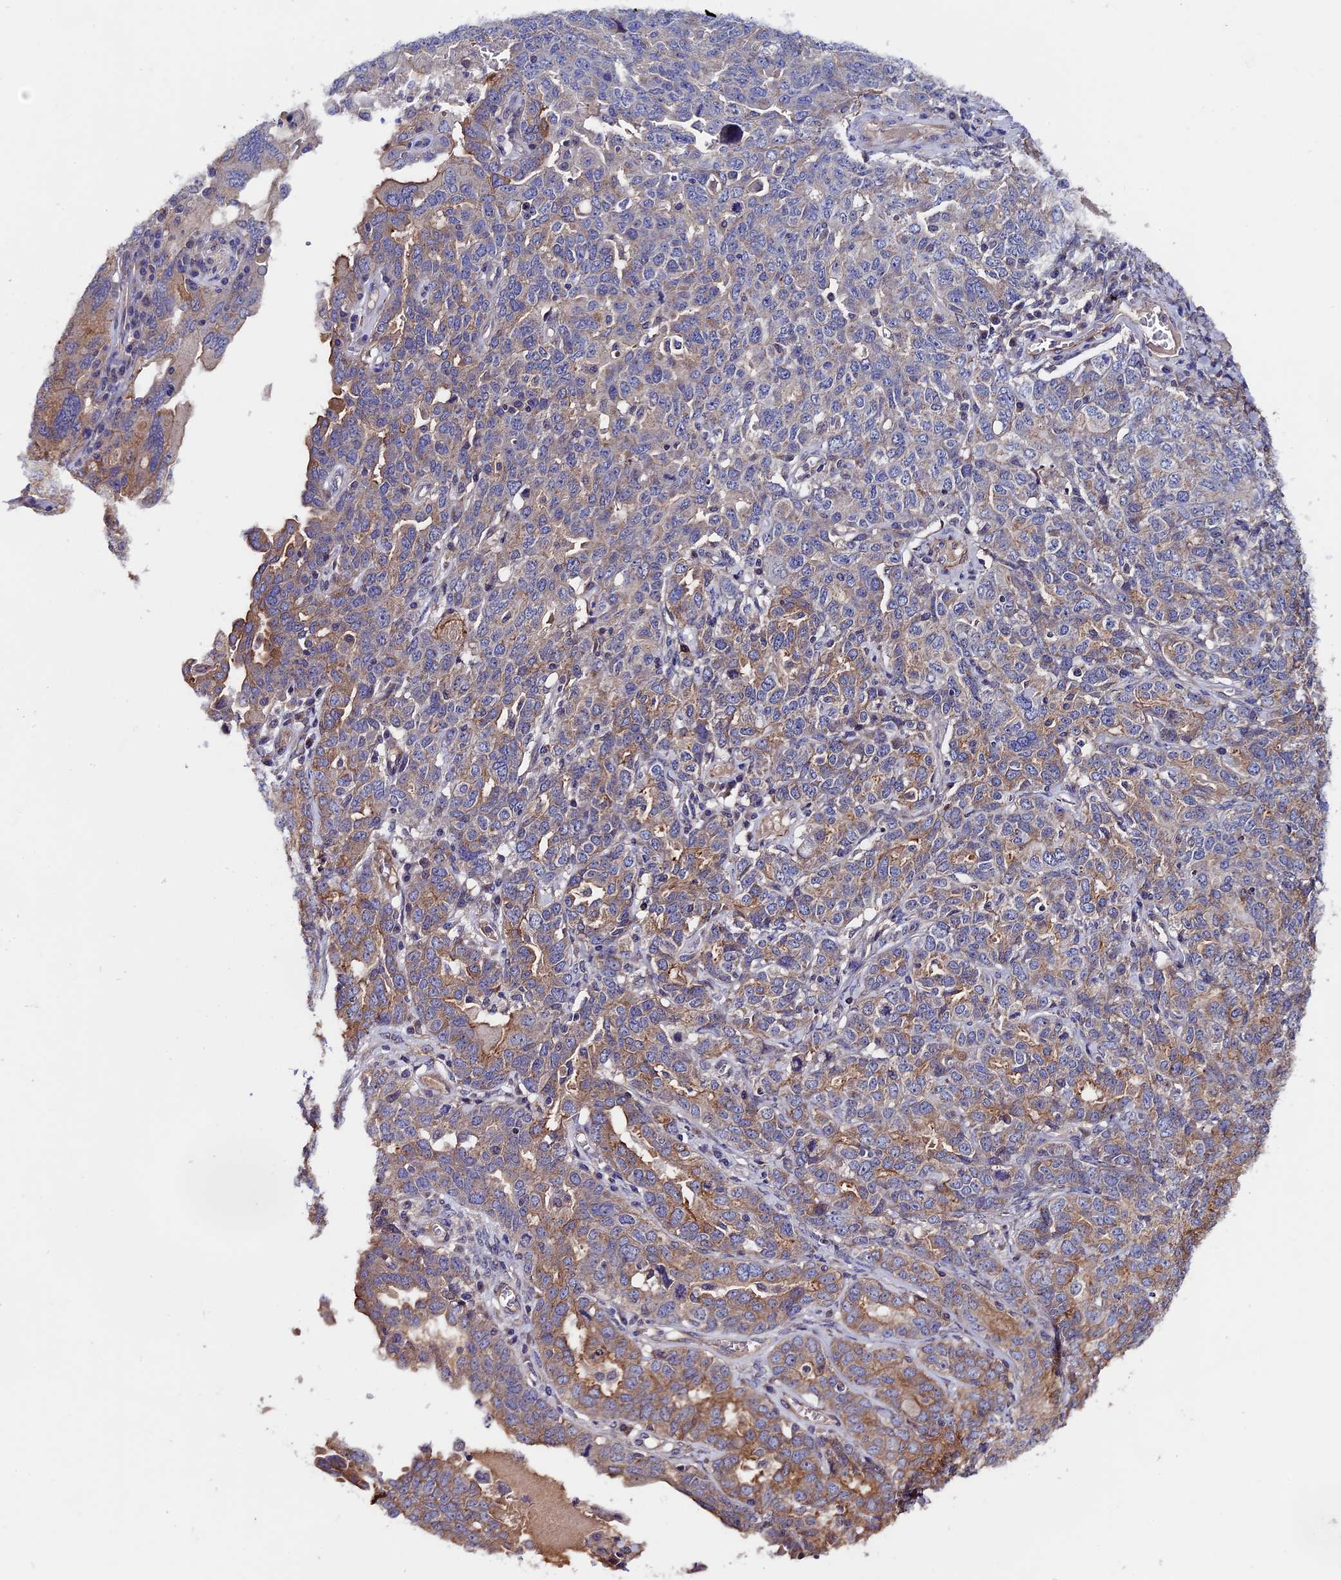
{"staining": {"intensity": "moderate", "quantity": "<25%", "location": "cytoplasmic/membranous"}, "tissue": "ovarian cancer", "cell_type": "Tumor cells", "image_type": "cancer", "snomed": [{"axis": "morphology", "description": "Carcinoma, endometroid"}, {"axis": "topography", "description": "Ovary"}], "caption": "Protein staining displays moderate cytoplasmic/membranous positivity in about <25% of tumor cells in ovarian cancer.", "gene": "SLC9A5", "patient": {"sex": "female", "age": 62}}